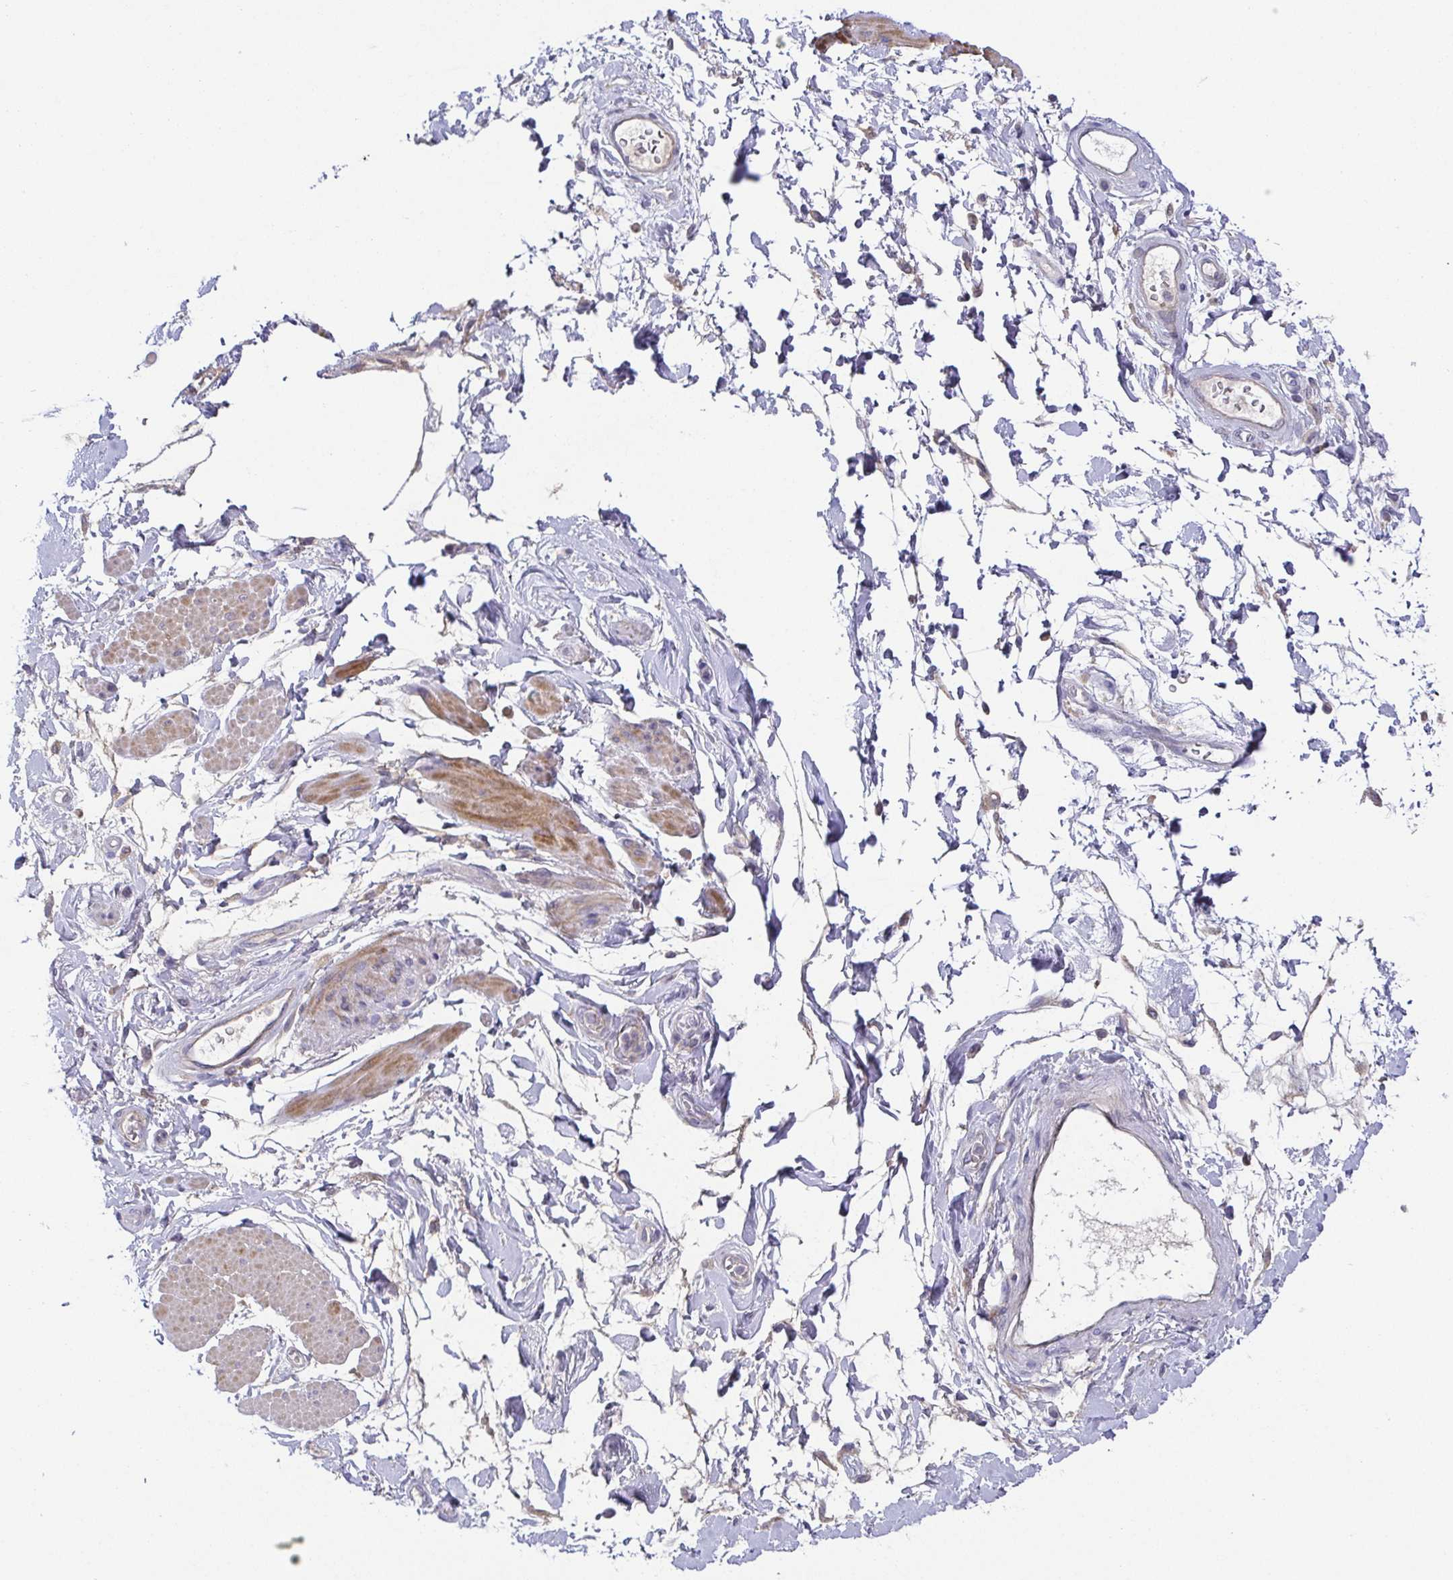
{"staining": {"intensity": "negative", "quantity": "none", "location": "none"}, "tissue": "adipose tissue", "cell_type": "Adipocytes", "image_type": "normal", "snomed": [{"axis": "morphology", "description": "Normal tissue, NOS"}, {"axis": "topography", "description": "Urinary bladder"}, {"axis": "topography", "description": "Peripheral nerve tissue"}], "caption": "Immunohistochemistry of normal human adipose tissue displays no positivity in adipocytes.", "gene": "RNASE7", "patient": {"sex": "female", "age": 60}}